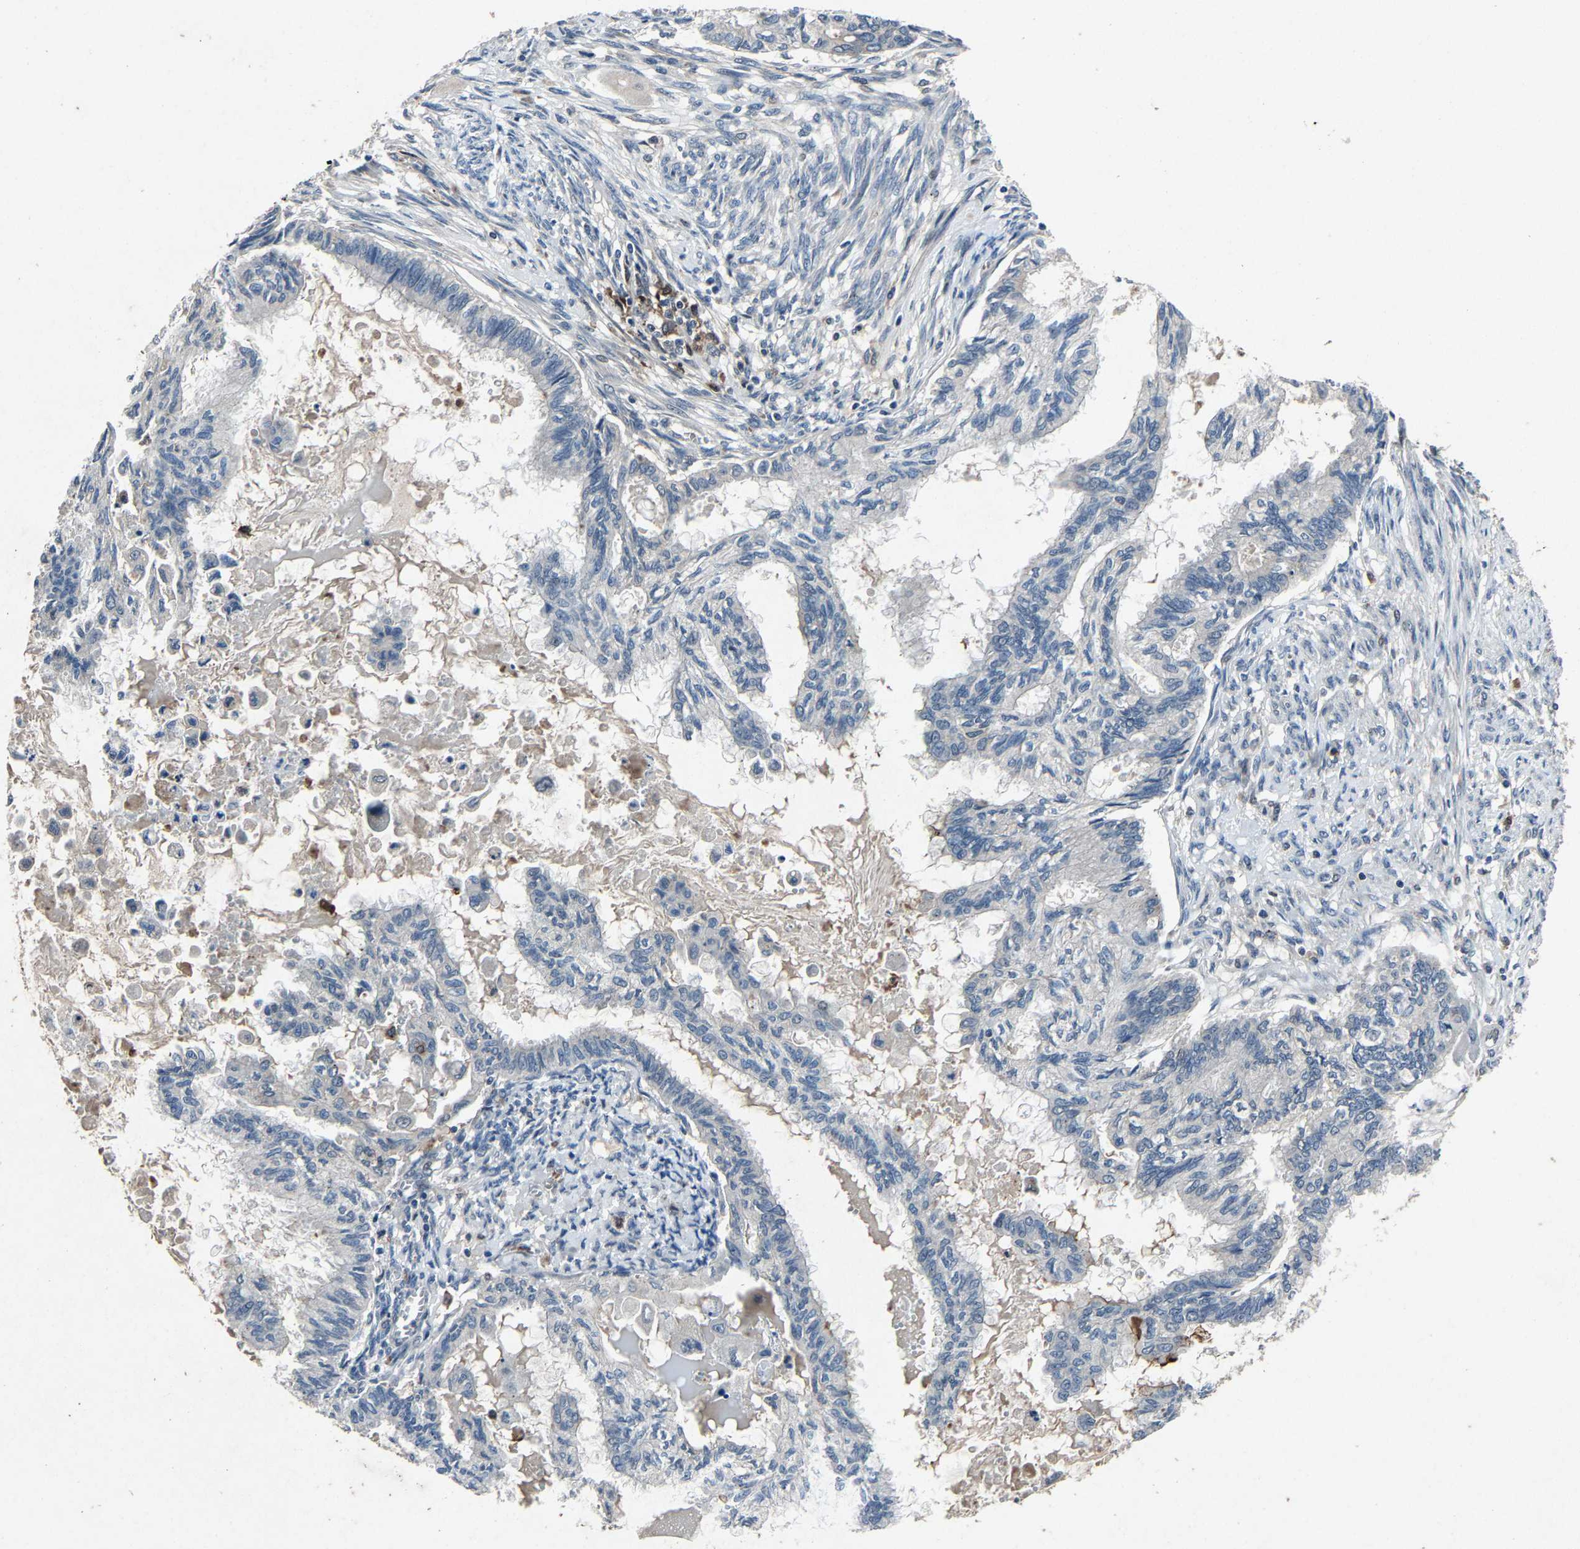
{"staining": {"intensity": "negative", "quantity": "none", "location": "none"}, "tissue": "cervical cancer", "cell_type": "Tumor cells", "image_type": "cancer", "snomed": [{"axis": "morphology", "description": "Normal tissue, NOS"}, {"axis": "morphology", "description": "Adenocarcinoma, NOS"}, {"axis": "topography", "description": "Cervix"}, {"axis": "topography", "description": "Endometrium"}], "caption": "High magnification brightfield microscopy of cervical cancer stained with DAB (3,3'-diaminobenzidine) (brown) and counterstained with hematoxylin (blue): tumor cells show no significant expression.", "gene": "PCNX2", "patient": {"sex": "female", "age": 86}}